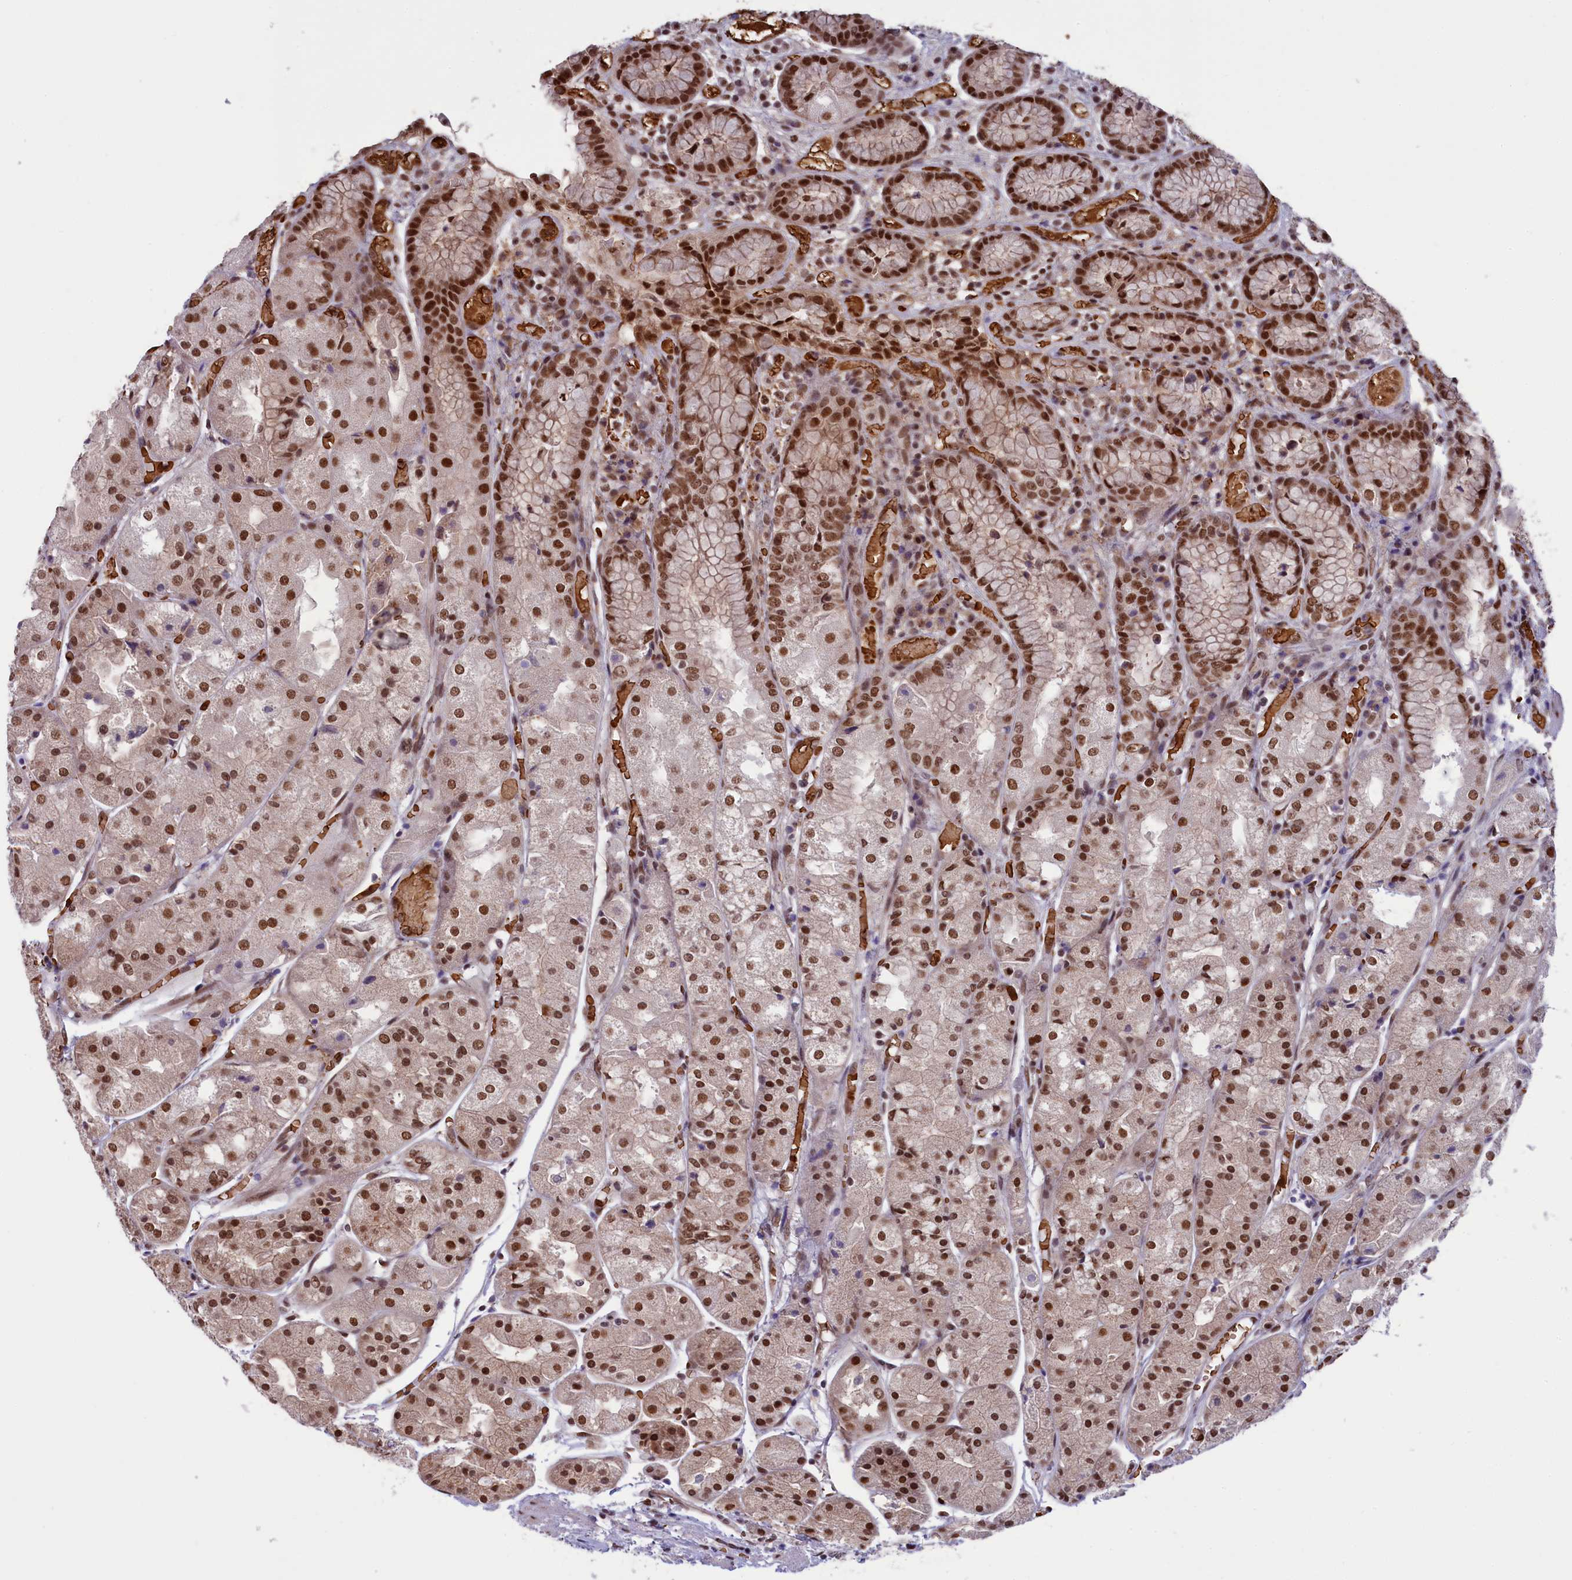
{"staining": {"intensity": "strong", "quantity": ">75%", "location": "nuclear"}, "tissue": "stomach", "cell_type": "Glandular cells", "image_type": "normal", "snomed": [{"axis": "morphology", "description": "Normal tissue, NOS"}, {"axis": "topography", "description": "Stomach, upper"}], "caption": "Immunohistochemistry (IHC) (DAB (3,3'-diaminobenzidine)) staining of normal human stomach displays strong nuclear protein positivity in approximately >75% of glandular cells.", "gene": "MPHOSPH8", "patient": {"sex": "male", "age": 72}}